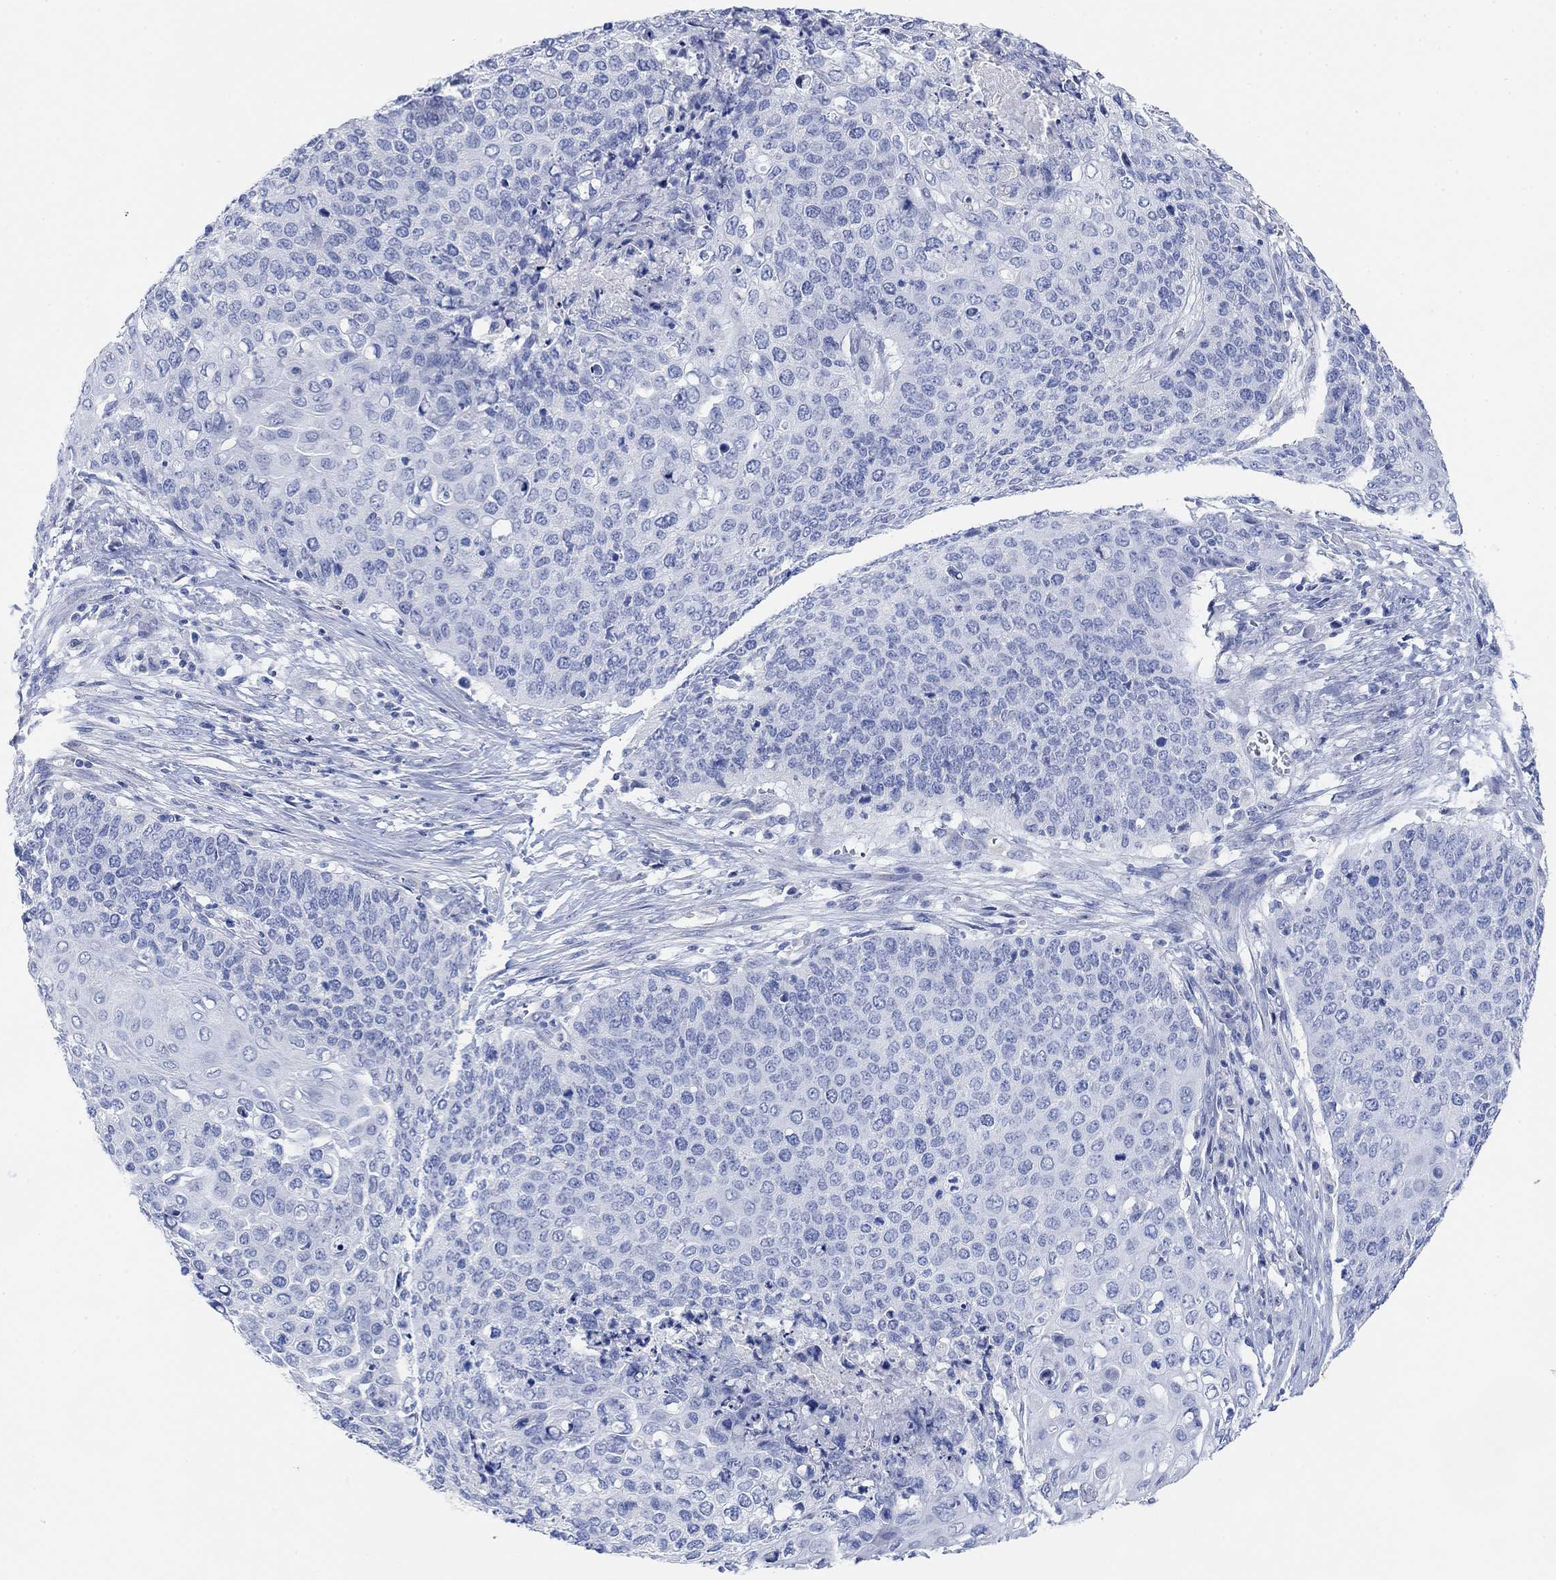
{"staining": {"intensity": "negative", "quantity": "none", "location": "none"}, "tissue": "cervical cancer", "cell_type": "Tumor cells", "image_type": "cancer", "snomed": [{"axis": "morphology", "description": "Squamous cell carcinoma, NOS"}, {"axis": "topography", "description": "Cervix"}], "caption": "Squamous cell carcinoma (cervical) was stained to show a protein in brown. There is no significant positivity in tumor cells. (DAB (3,3'-diaminobenzidine) IHC with hematoxylin counter stain).", "gene": "VAT1L", "patient": {"sex": "female", "age": 39}}